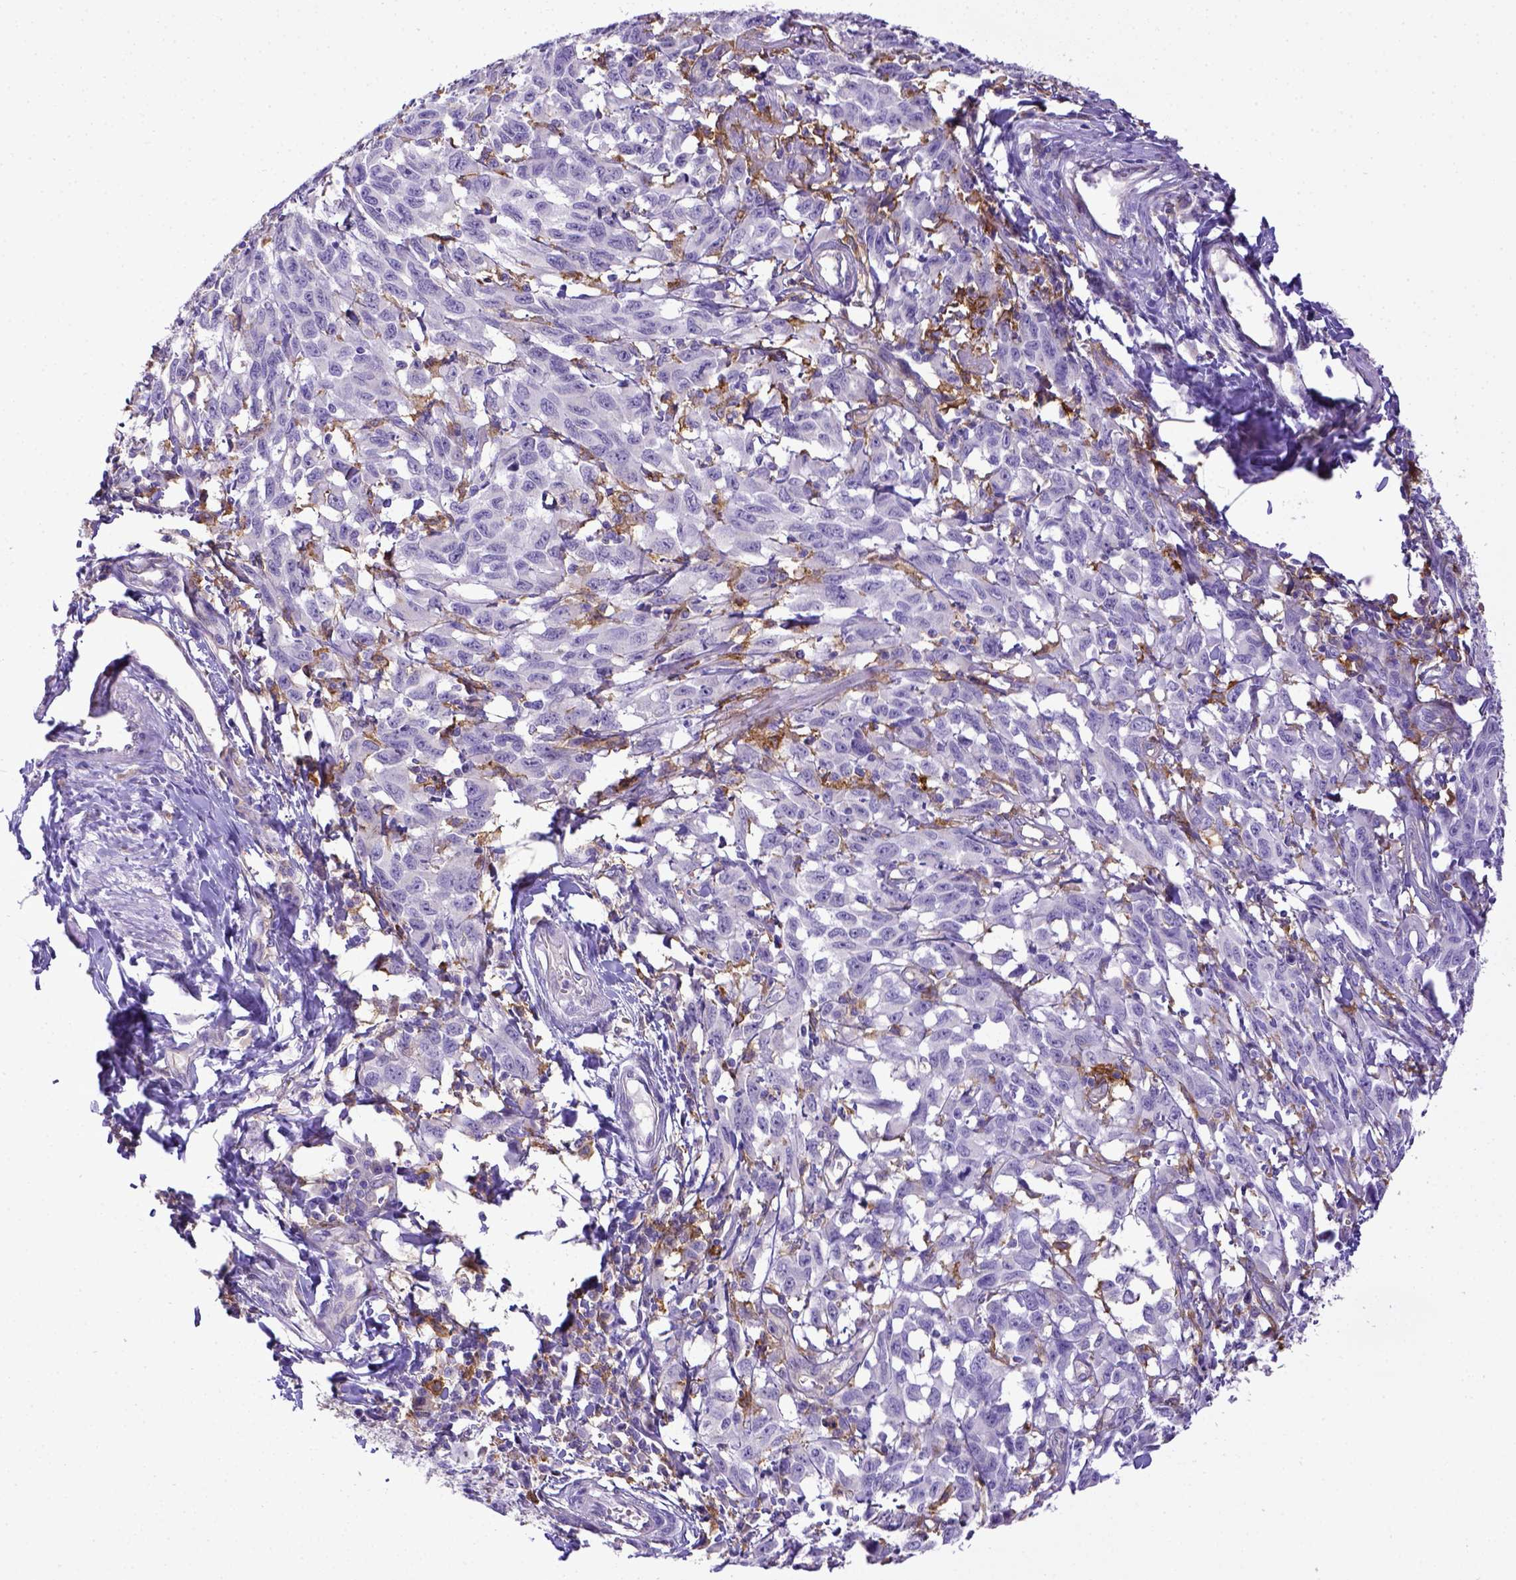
{"staining": {"intensity": "negative", "quantity": "none", "location": "none"}, "tissue": "melanoma", "cell_type": "Tumor cells", "image_type": "cancer", "snomed": [{"axis": "morphology", "description": "Malignant melanoma, NOS"}, {"axis": "topography", "description": "Vulva, labia, clitoris and Bartholin´s gland, NO"}], "caption": "Immunohistochemical staining of melanoma displays no significant staining in tumor cells.", "gene": "CD40", "patient": {"sex": "female", "age": 75}}